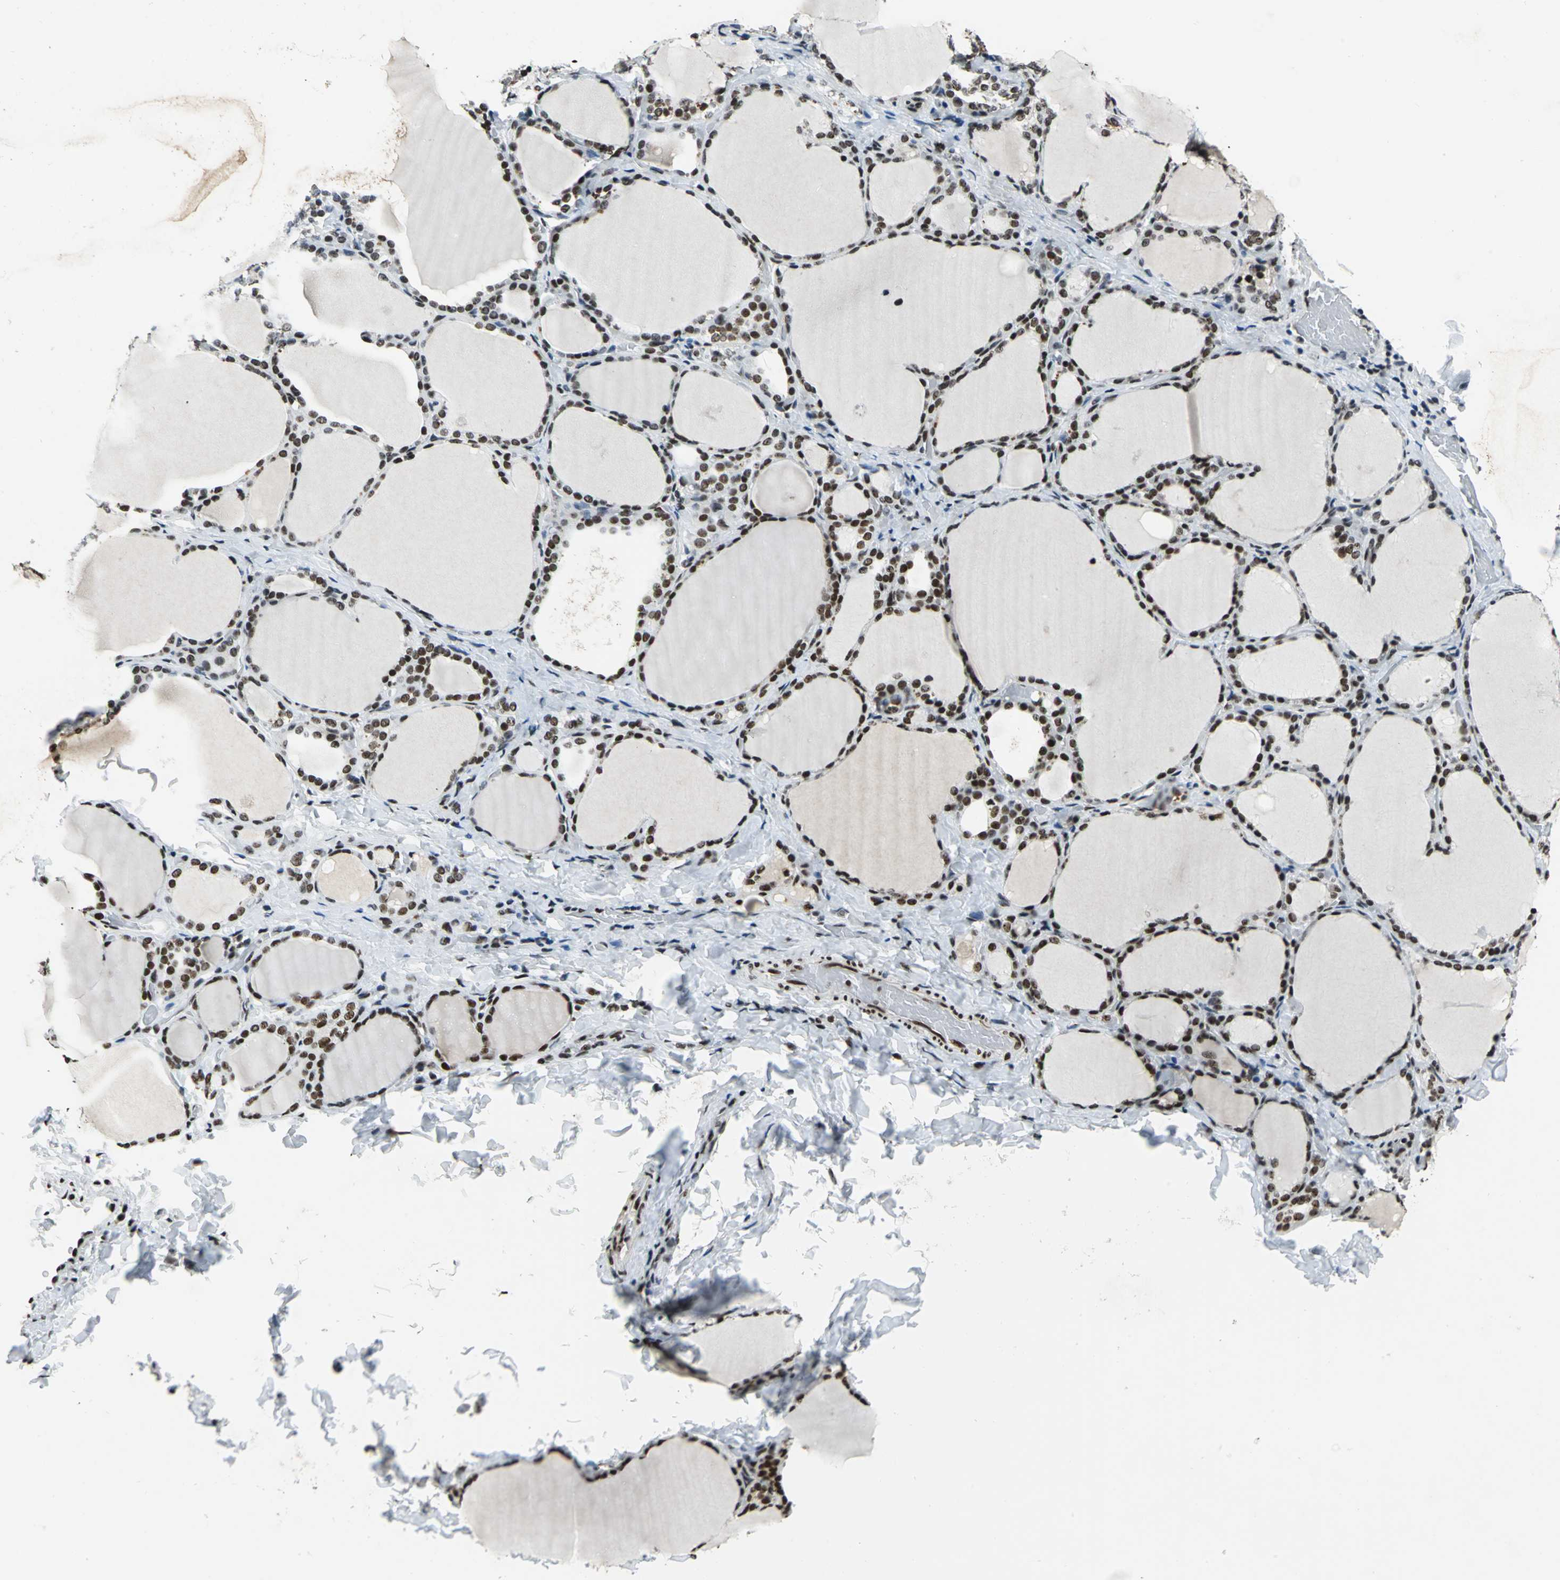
{"staining": {"intensity": "strong", "quantity": ">75%", "location": "nuclear"}, "tissue": "thyroid gland", "cell_type": "Glandular cells", "image_type": "normal", "snomed": [{"axis": "morphology", "description": "Normal tissue, NOS"}, {"axis": "morphology", "description": "Papillary adenocarcinoma, NOS"}, {"axis": "topography", "description": "Thyroid gland"}], "caption": "Brown immunohistochemical staining in normal human thyroid gland displays strong nuclear staining in about >75% of glandular cells. (Brightfield microscopy of DAB IHC at high magnification).", "gene": "UBTF", "patient": {"sex": "female", "age": 30}}